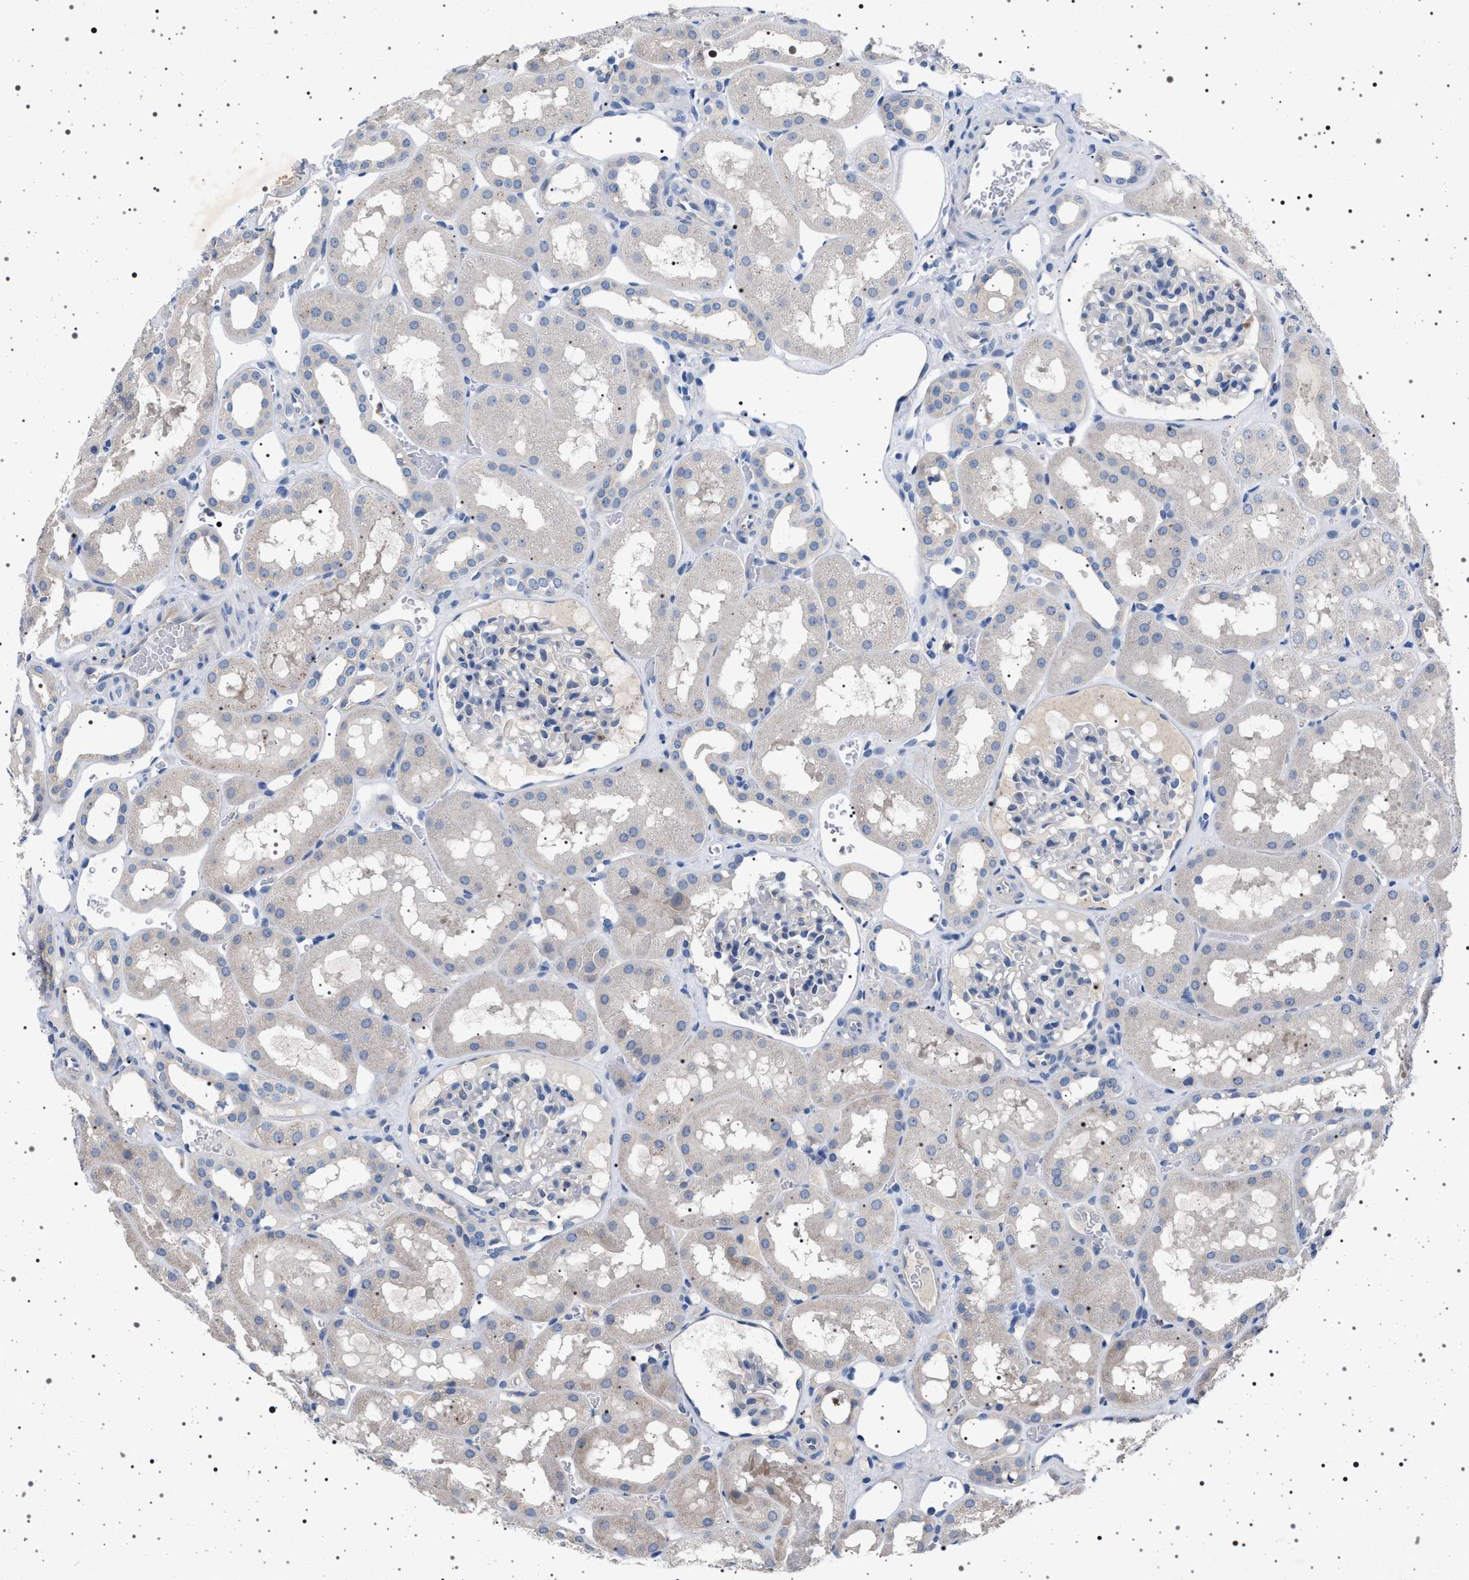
{"staining": {"intensity": "negative", "quantity": "none", "location": "none"}, "tissue": "kidney", "cell_type": "Cells in glomeruli", "image_type": "normal", "snomed": [{"axis": "morphology", "description": "Normal tissue, NOS"}, {"axis": "topography", "description": "Kidney"}, {"axis": "topography", "description": "Urinary bladder"}], "caption": "The micrograph shows no staining of cells in glomeruli in normal kidney.", "gene": "NAT9", "patient": {"sex": "male", "age": 16}}